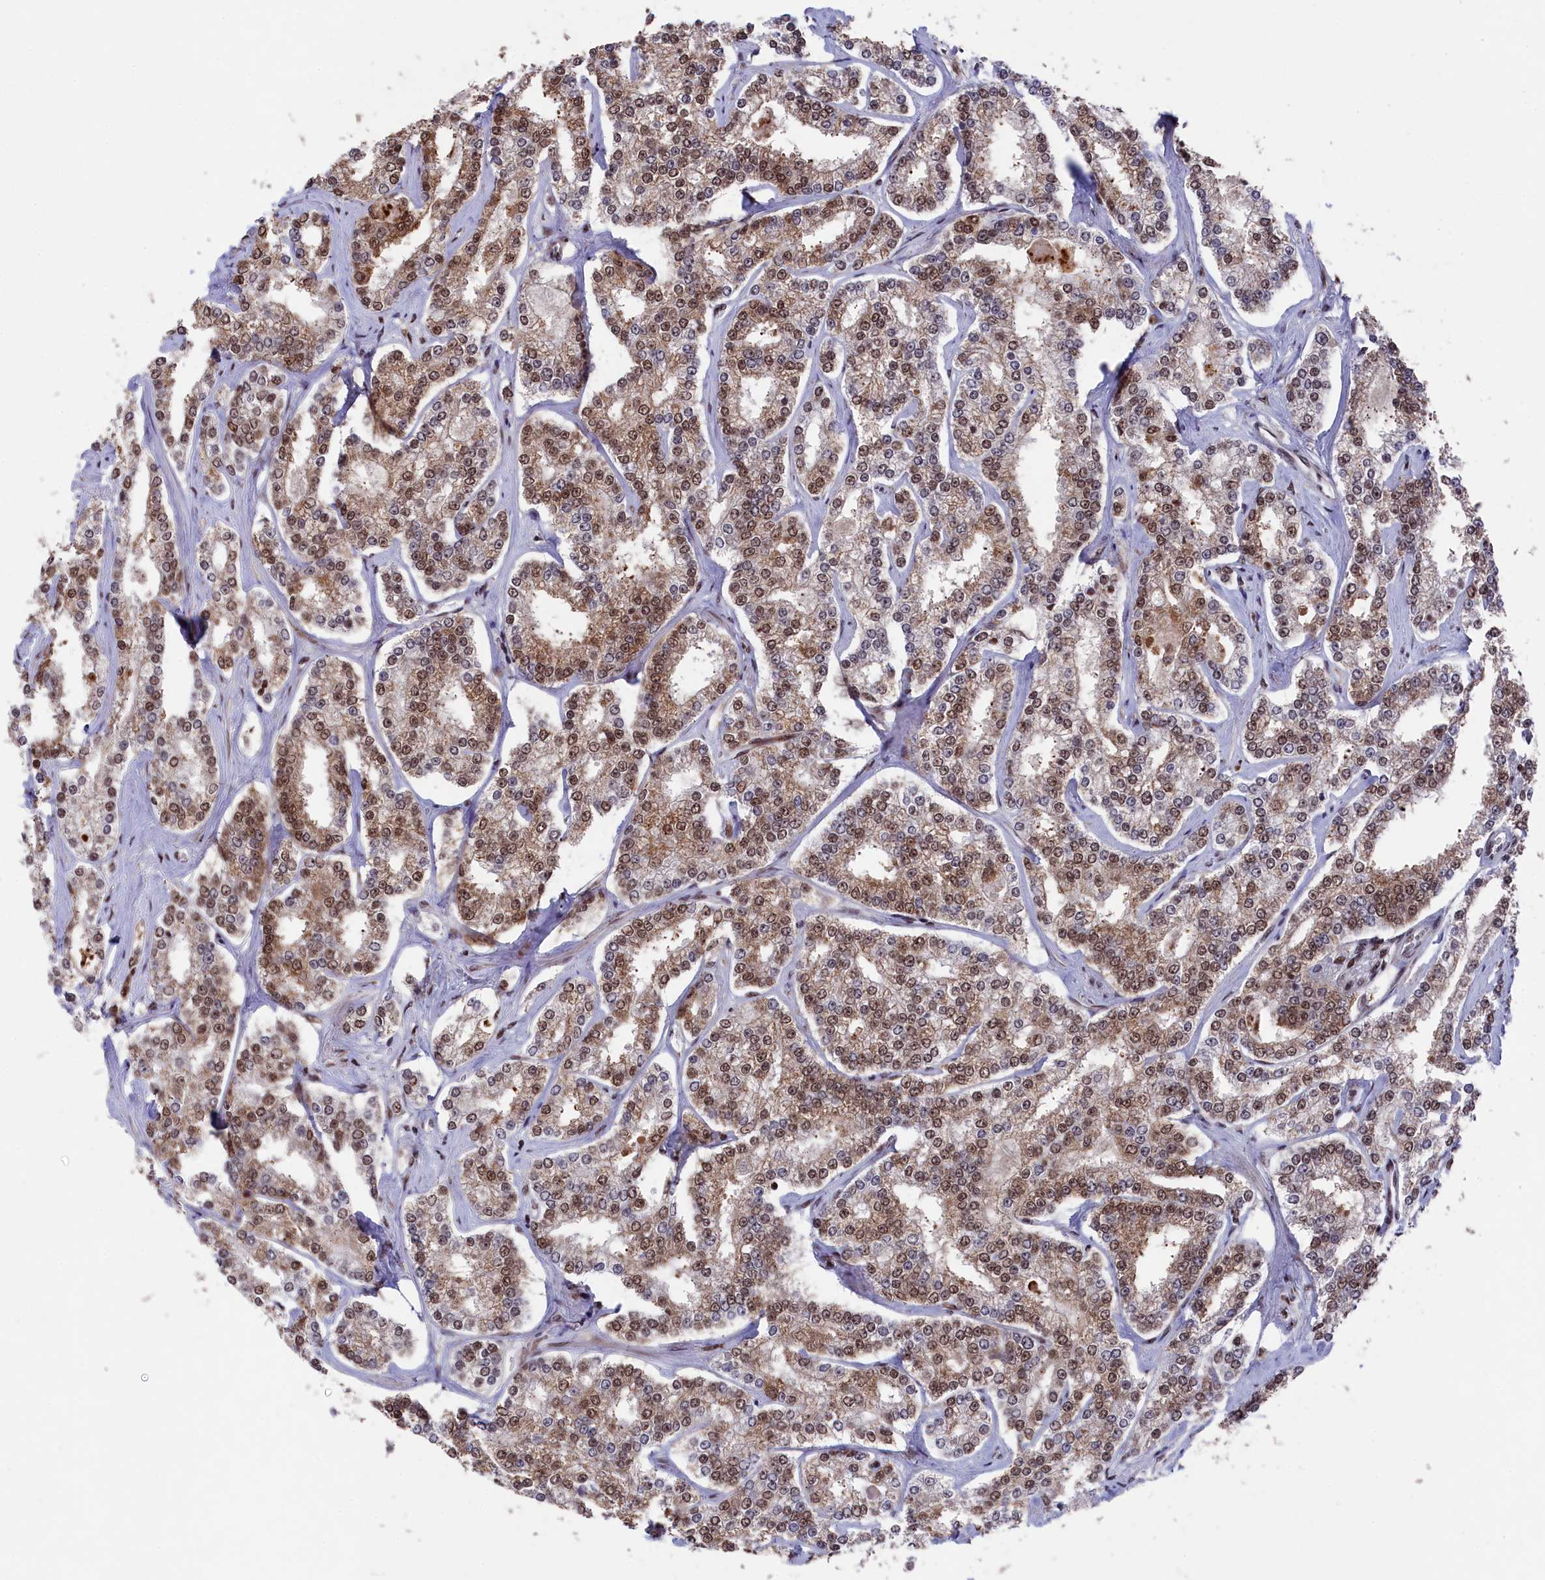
{"staining": {"intensity": "moderate", "quantity": ">75%", "location": "nuclear"}, "tissue": "prostate cancer", "cell_type": "Tumor cells", "image_type": "cancer", "snomed": [{"axis": "morphology", "description": "Normal tissue, NOS"}, {"axis": "morphology", "description": "Adenocarcinoma, High grade"}, {"axis": "topography", "description": "Prostate"}], "caption": "Prostate cancer (high-grade adenocarcinoma) stained for a protein (brown) reveals moderate nuclear positive expression in approximately >75% of tumor cells.", "gene": "PRPF31", "patient": {"sex": "male", "age": 83}}